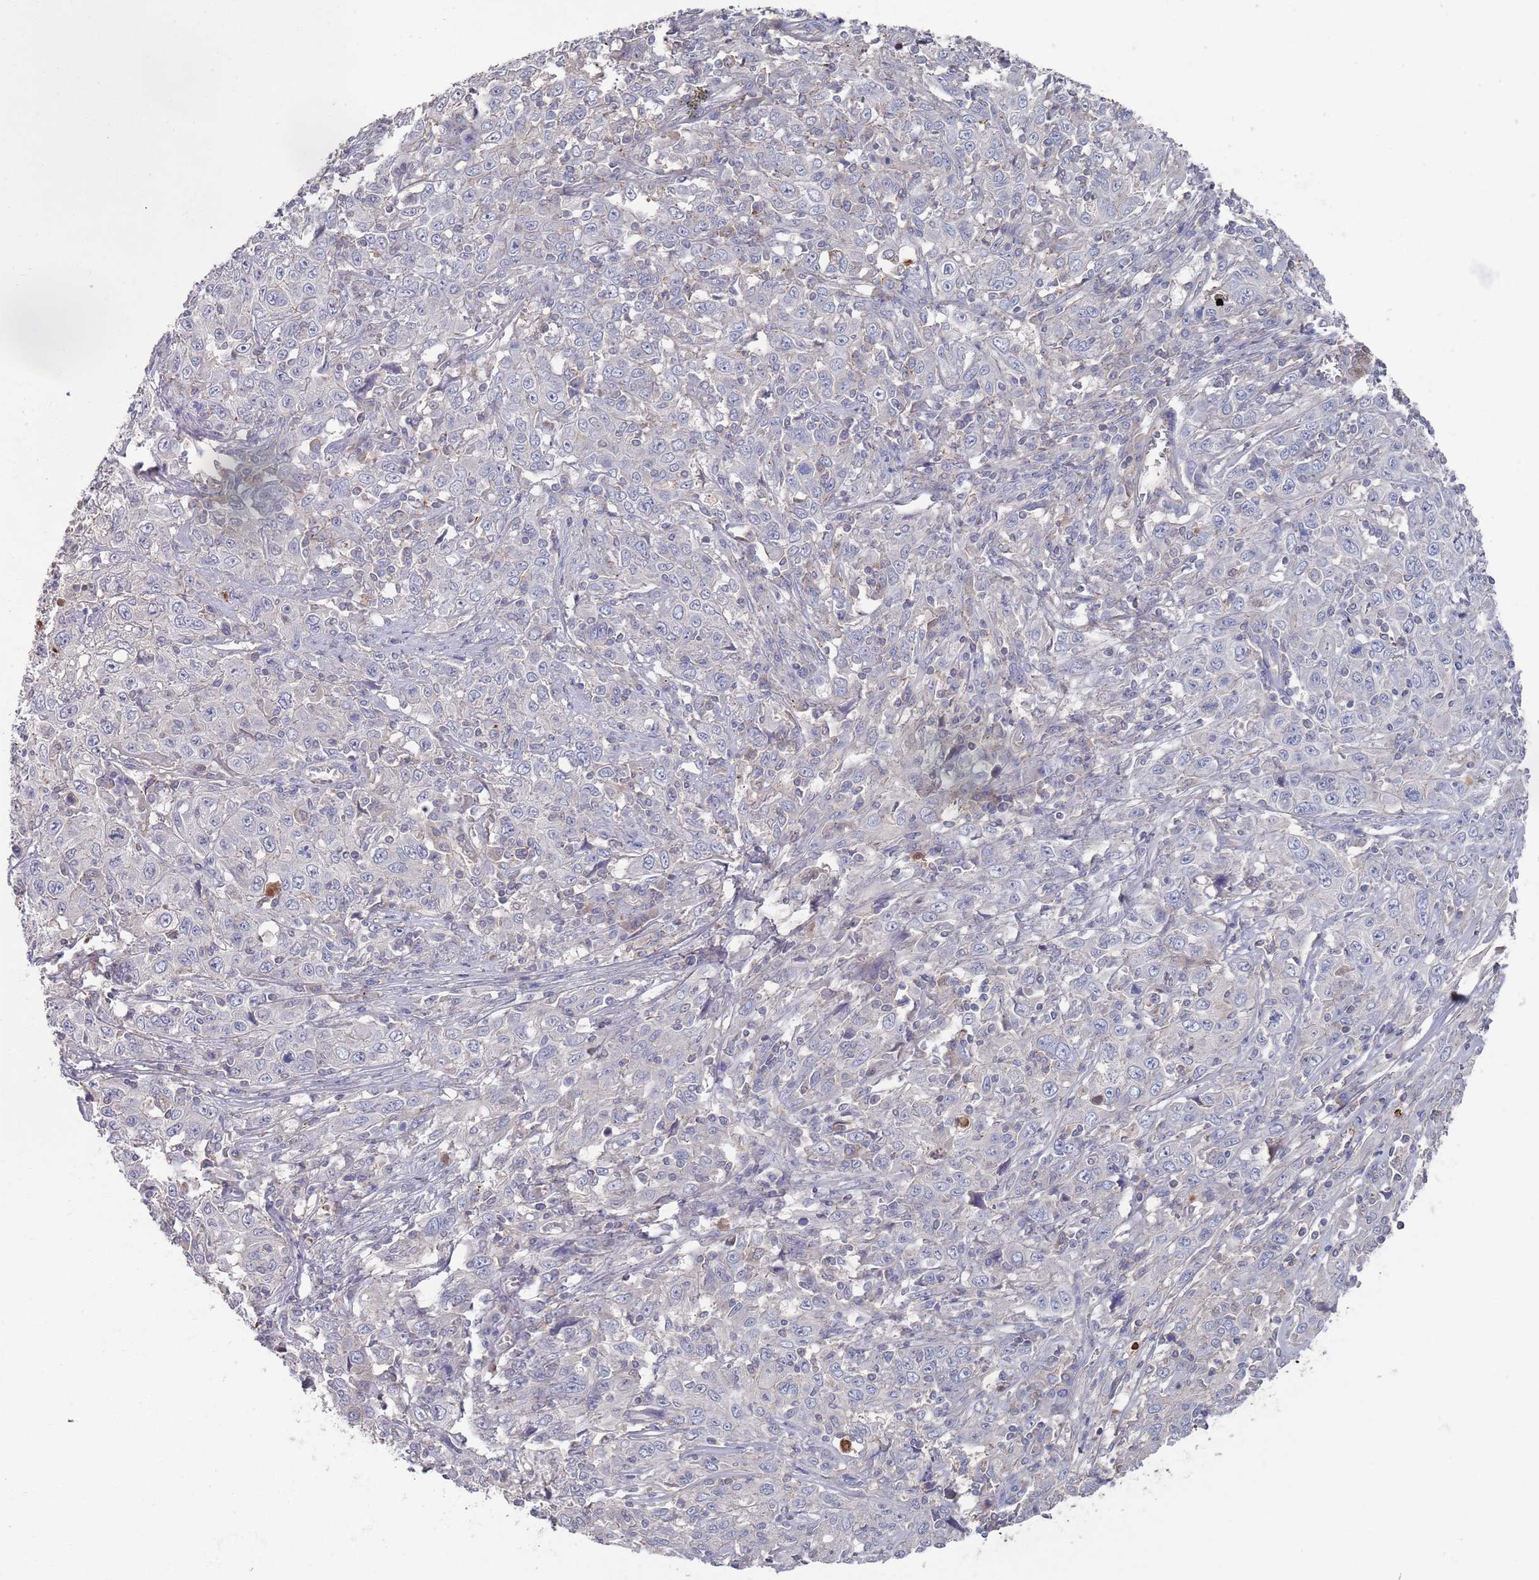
{"staining": {"intensity": "negative", "quantity": "none", "location": "none"}, "tissue": "cervical cancer", "cell_type": "Tumor cells", "image_type": "cancer", "snomed": [{"axis": "morphology", "description": "Squamous cell carcinoma, NOS"}, {"axis": "topography", "description": "Cervix"}], "caption": "Tumor cells are negative for brown protein staining in cervical squamous cell carcinoma. (DAB (3,3'-diaminobenzidine) immunohistochemistry (IHC), high magnification).", "gene": "PLEKHA4", "patient": {"sex": "female", "age": 46}}